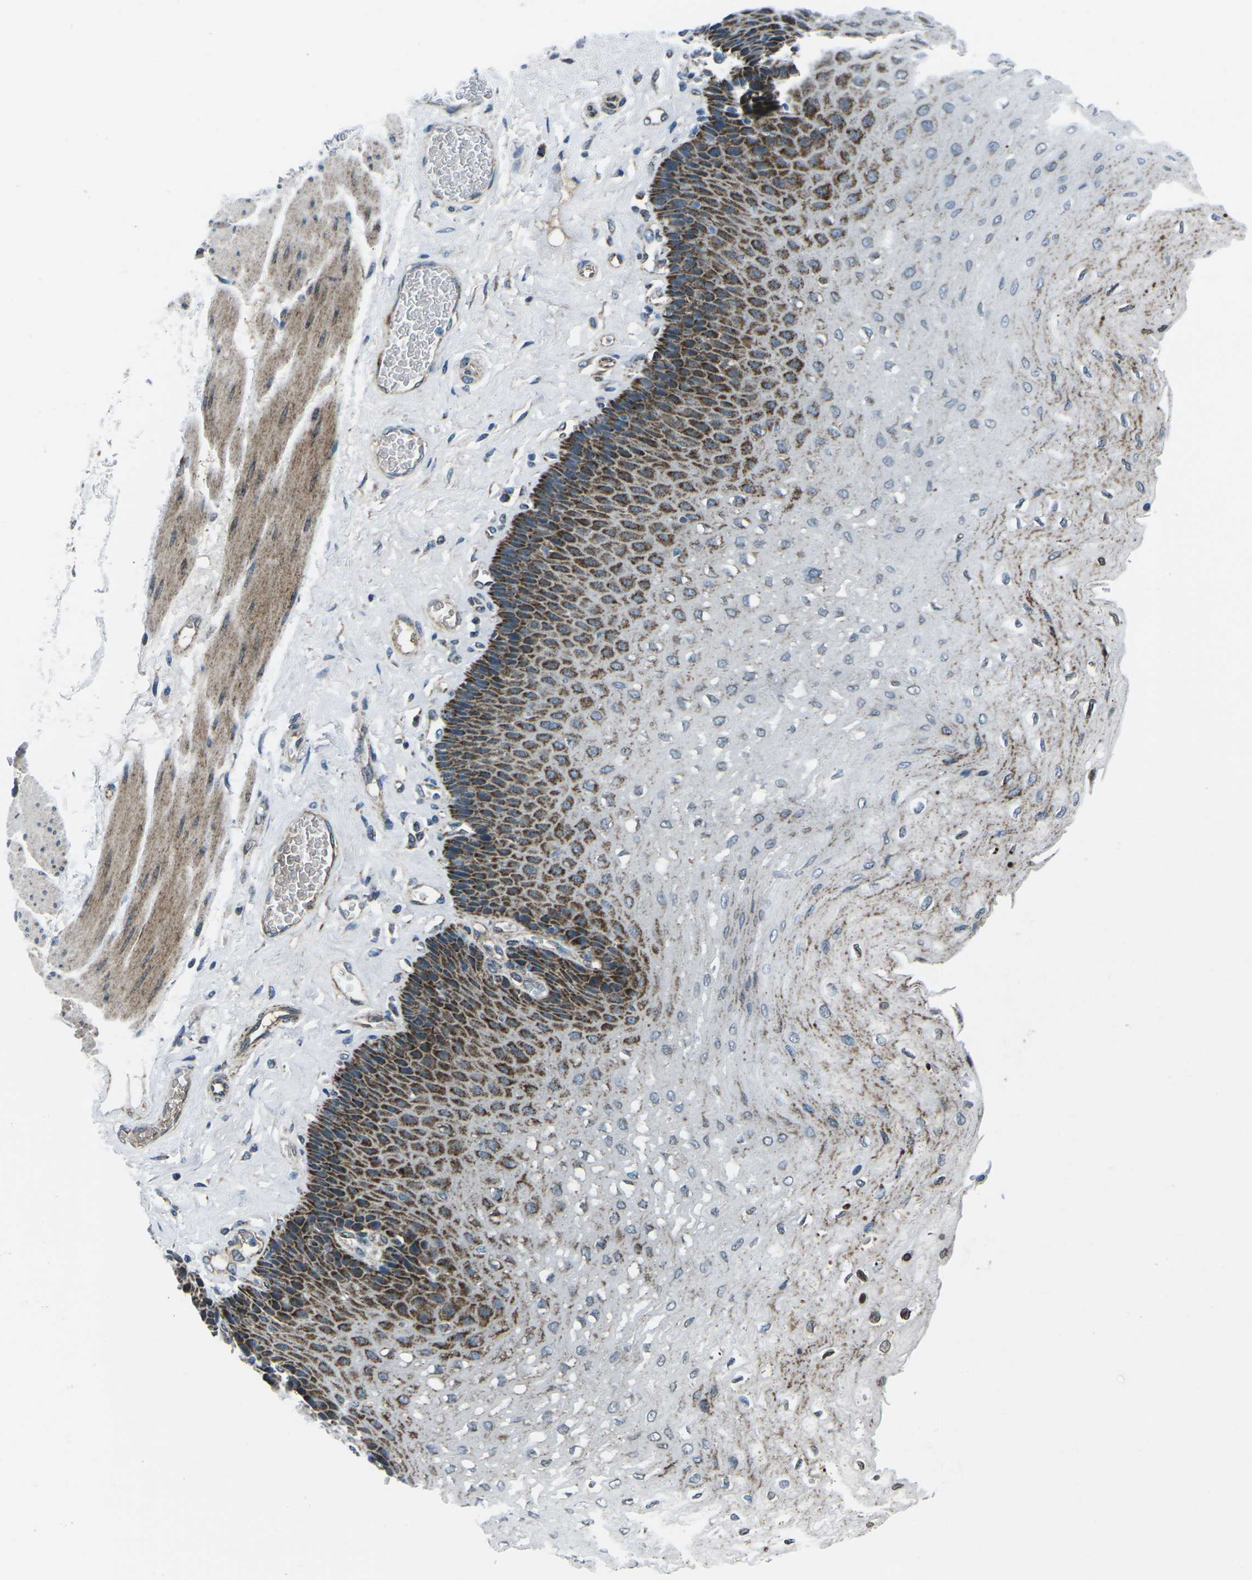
{"staining": {"intensity": "strong", "quantity": "<25%", "location": "cytoplasmic/membranous"}, "tissue": "esophagus", "cell_type": "Squamous epithelial cells", "image_type": "normal", "snomed": [{"axis": "morphology", "description": "Normal tissue, NOS"}, {"axis": "topography", "description": "Esophagus"}], "caption": "Approximately <25% of squamous epithelial cells in unremarkable esophagus exhibit strong cytoplasmic/membranous protein staining as visualized by brown immunohistochemical staining.", "gene": "RFESD", "patient": {"sex": "female", "age": 72}}